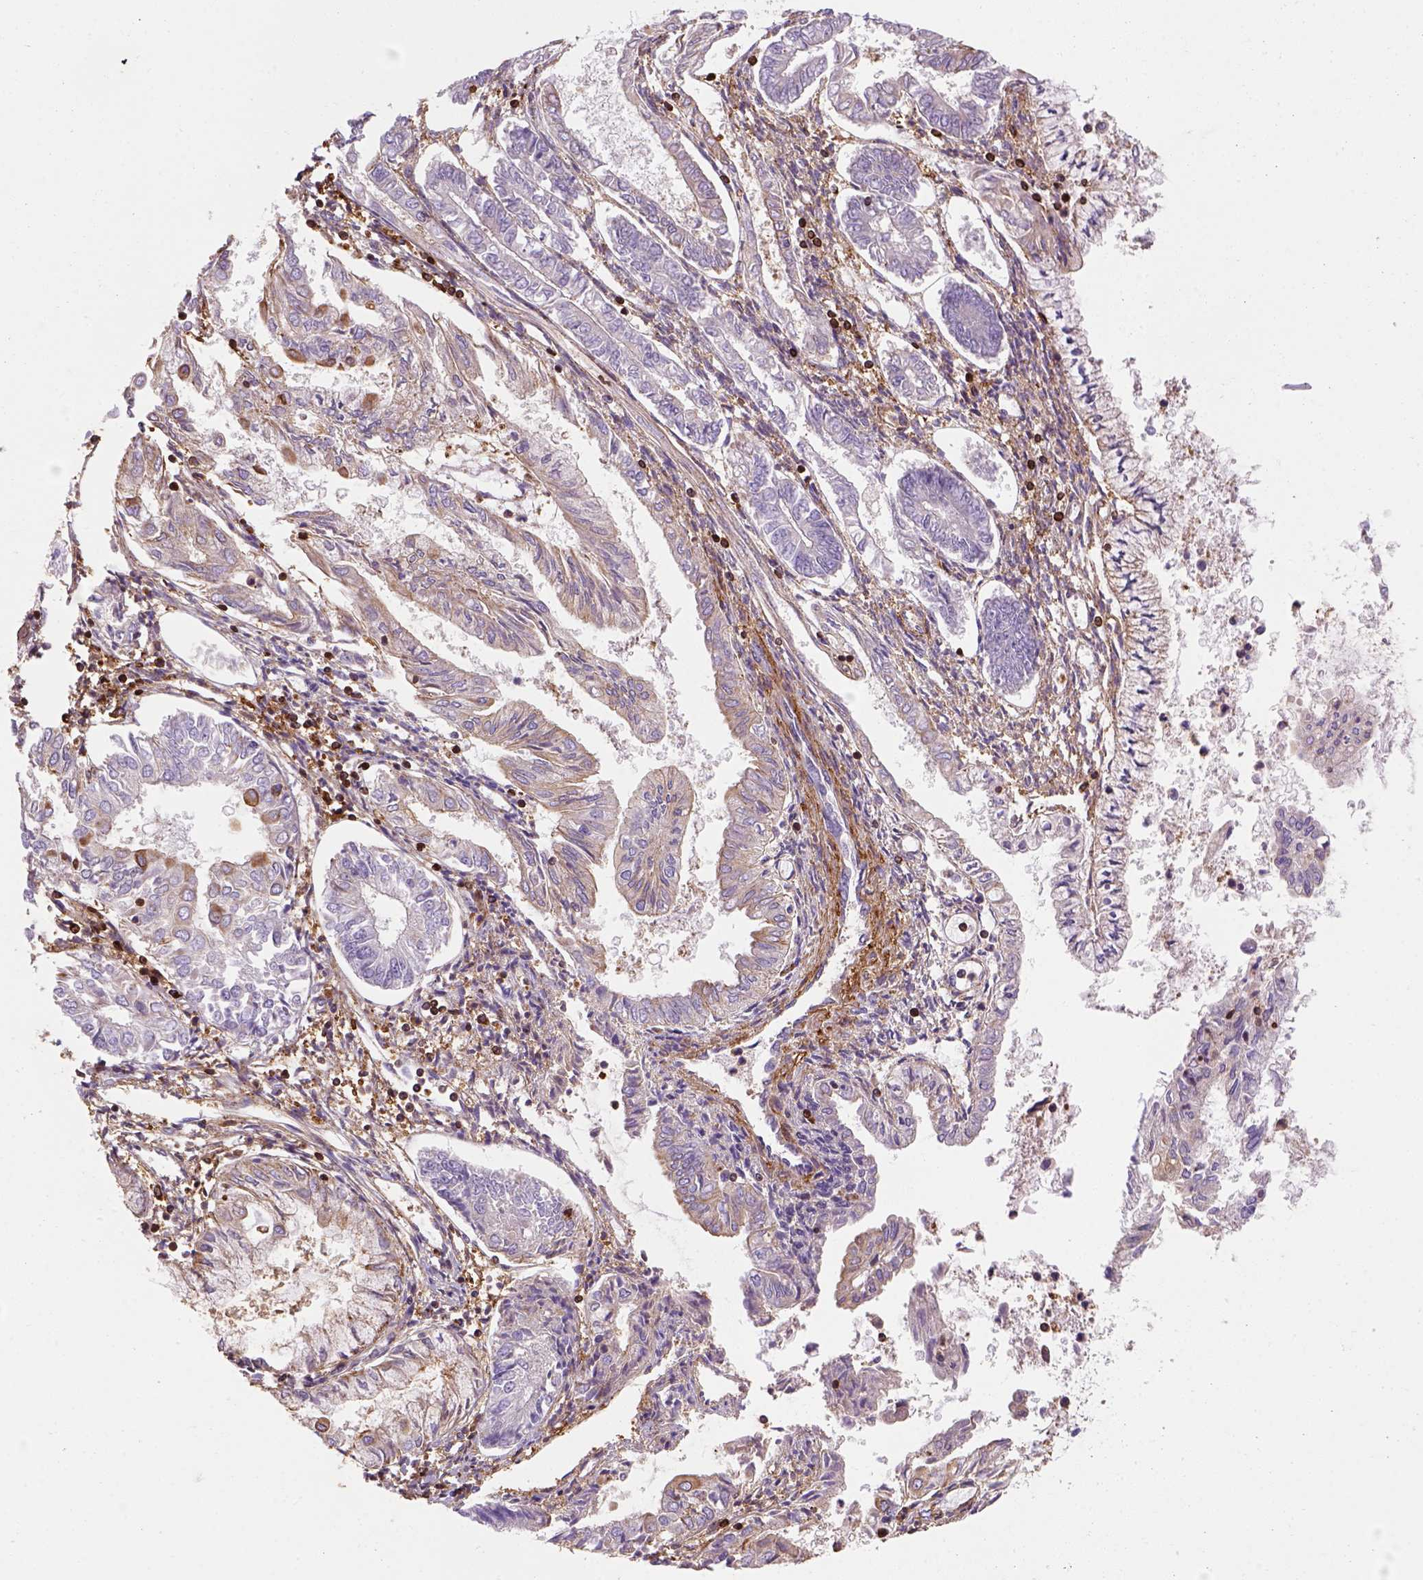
{"staining": {"intensity": "weak", "quantity": "25%-75%", "location": "cytoplasmic/membranous"}, "tissue": "endometrial cancer", "cell_type": "Tumor cells", "image_type": "cancer", "snomed": [{"axis": "morphology", "description": "Adenocarcinoma, NOS"}, {"axis": "topography", "description": "Endometrium"}], "caption": "Immunohistochemical staining of adenocarcinoma (endometrial) demonstrates weak cytoplasmic/membranous protein positivity in approximately 25%-75% of tumor cells.", "gene": "GPRC5D", "patient": {"sex": "female", "age": 68}}